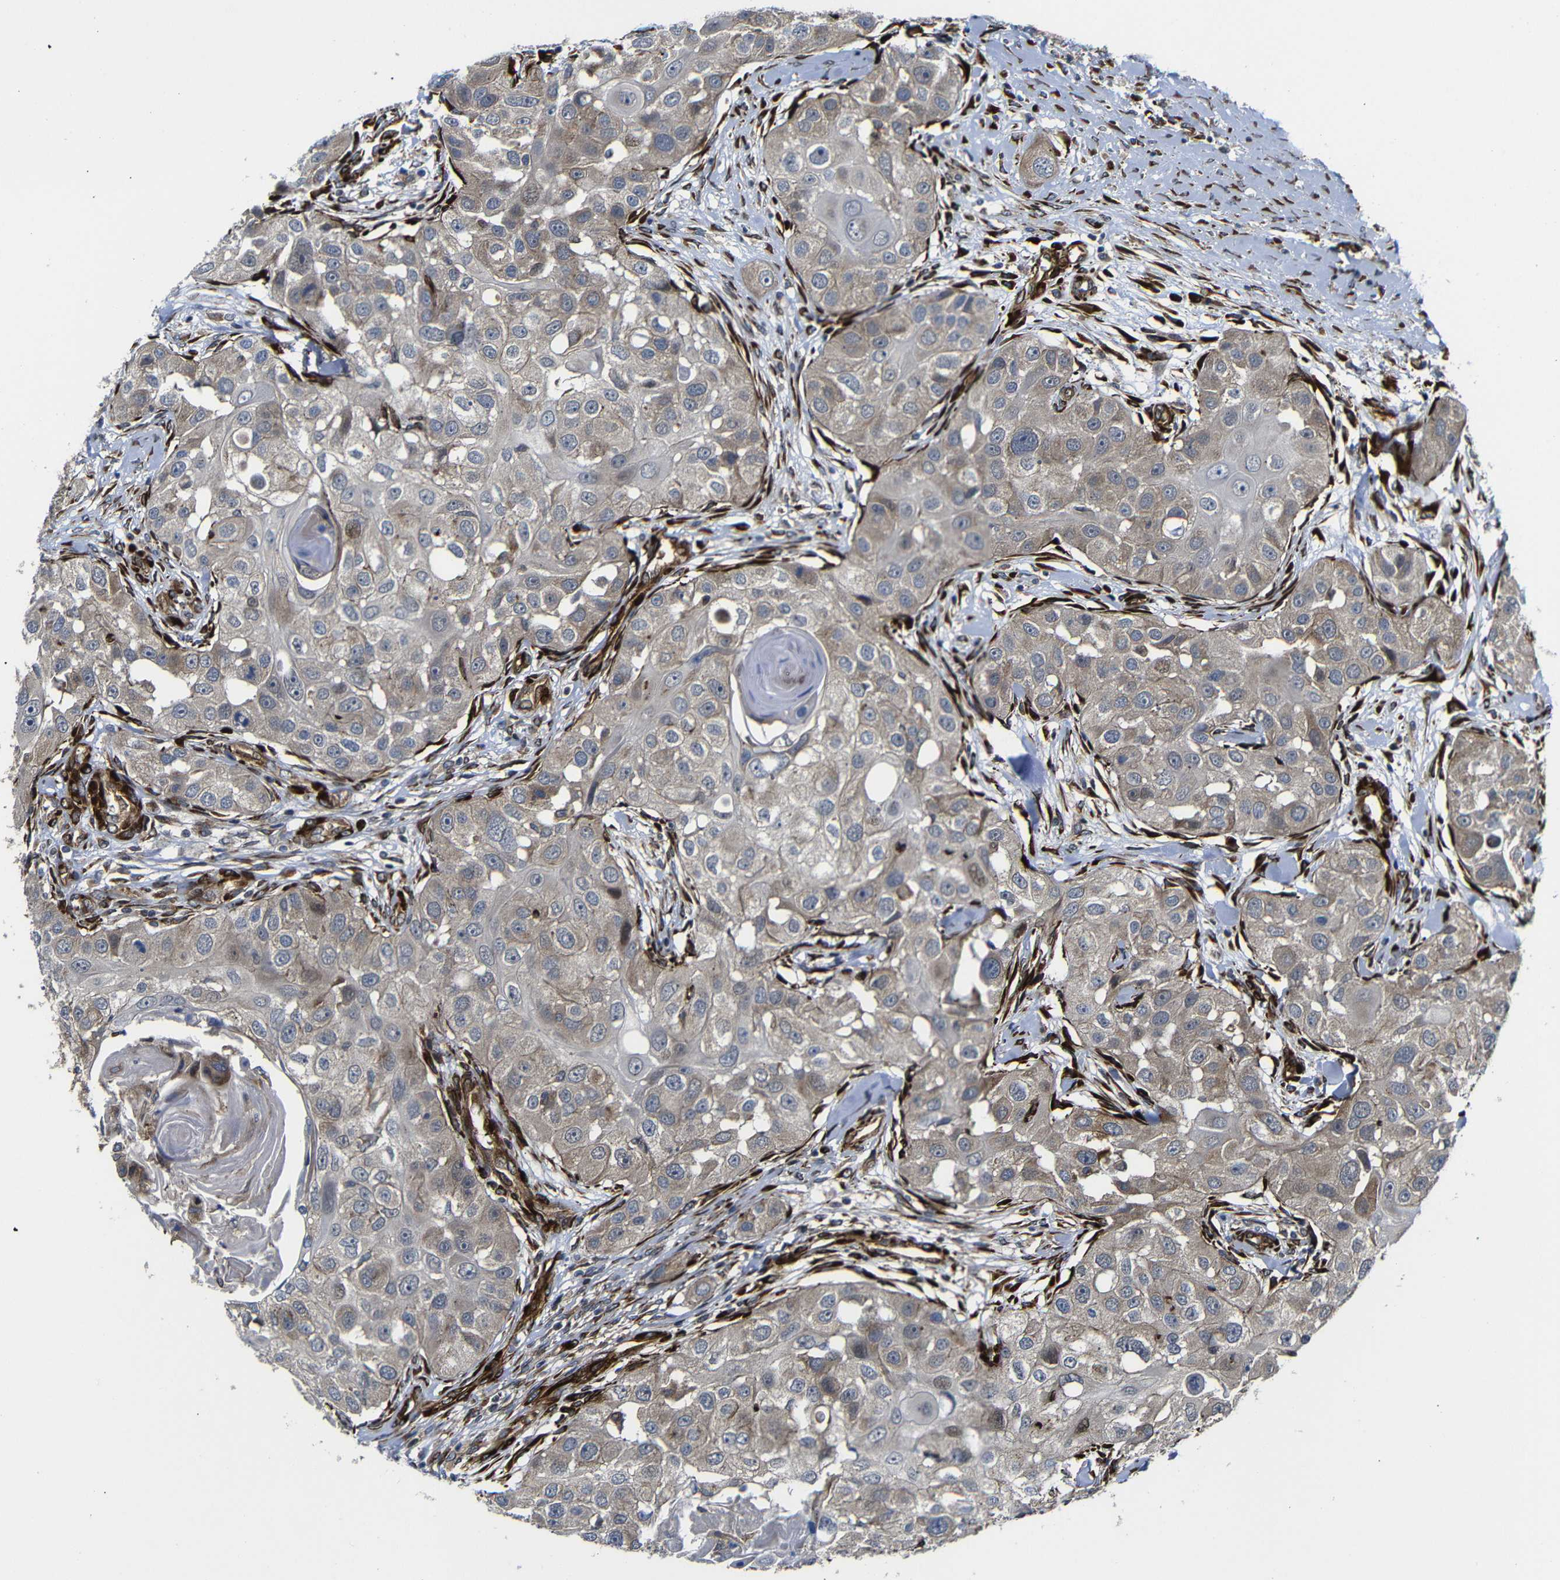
{"staining": {"intensity": "weak", "quantity": "<25%", "location": "cytoplasmic/membranous"}, "tissue": "head and neck cancer", "cell_type": "Tumor cells", "image_type": "cancer", "snomed": [{"axis": "morphology", "description": "Normal tissue, NOS"}, {"axis": "morphology", "description": "Squamous cell carcinoma, NOS"}, {"axis": "topography", "description": "Skeletal muscle"}, {"axis": "topography", "description": "Head-Neck"}], "caption": "Photomicrograph shows no significant protein staining in tumor cells of head and neck cancer.", "gene": "PARP14", "patient": {"sex": "male", "age": 51}}